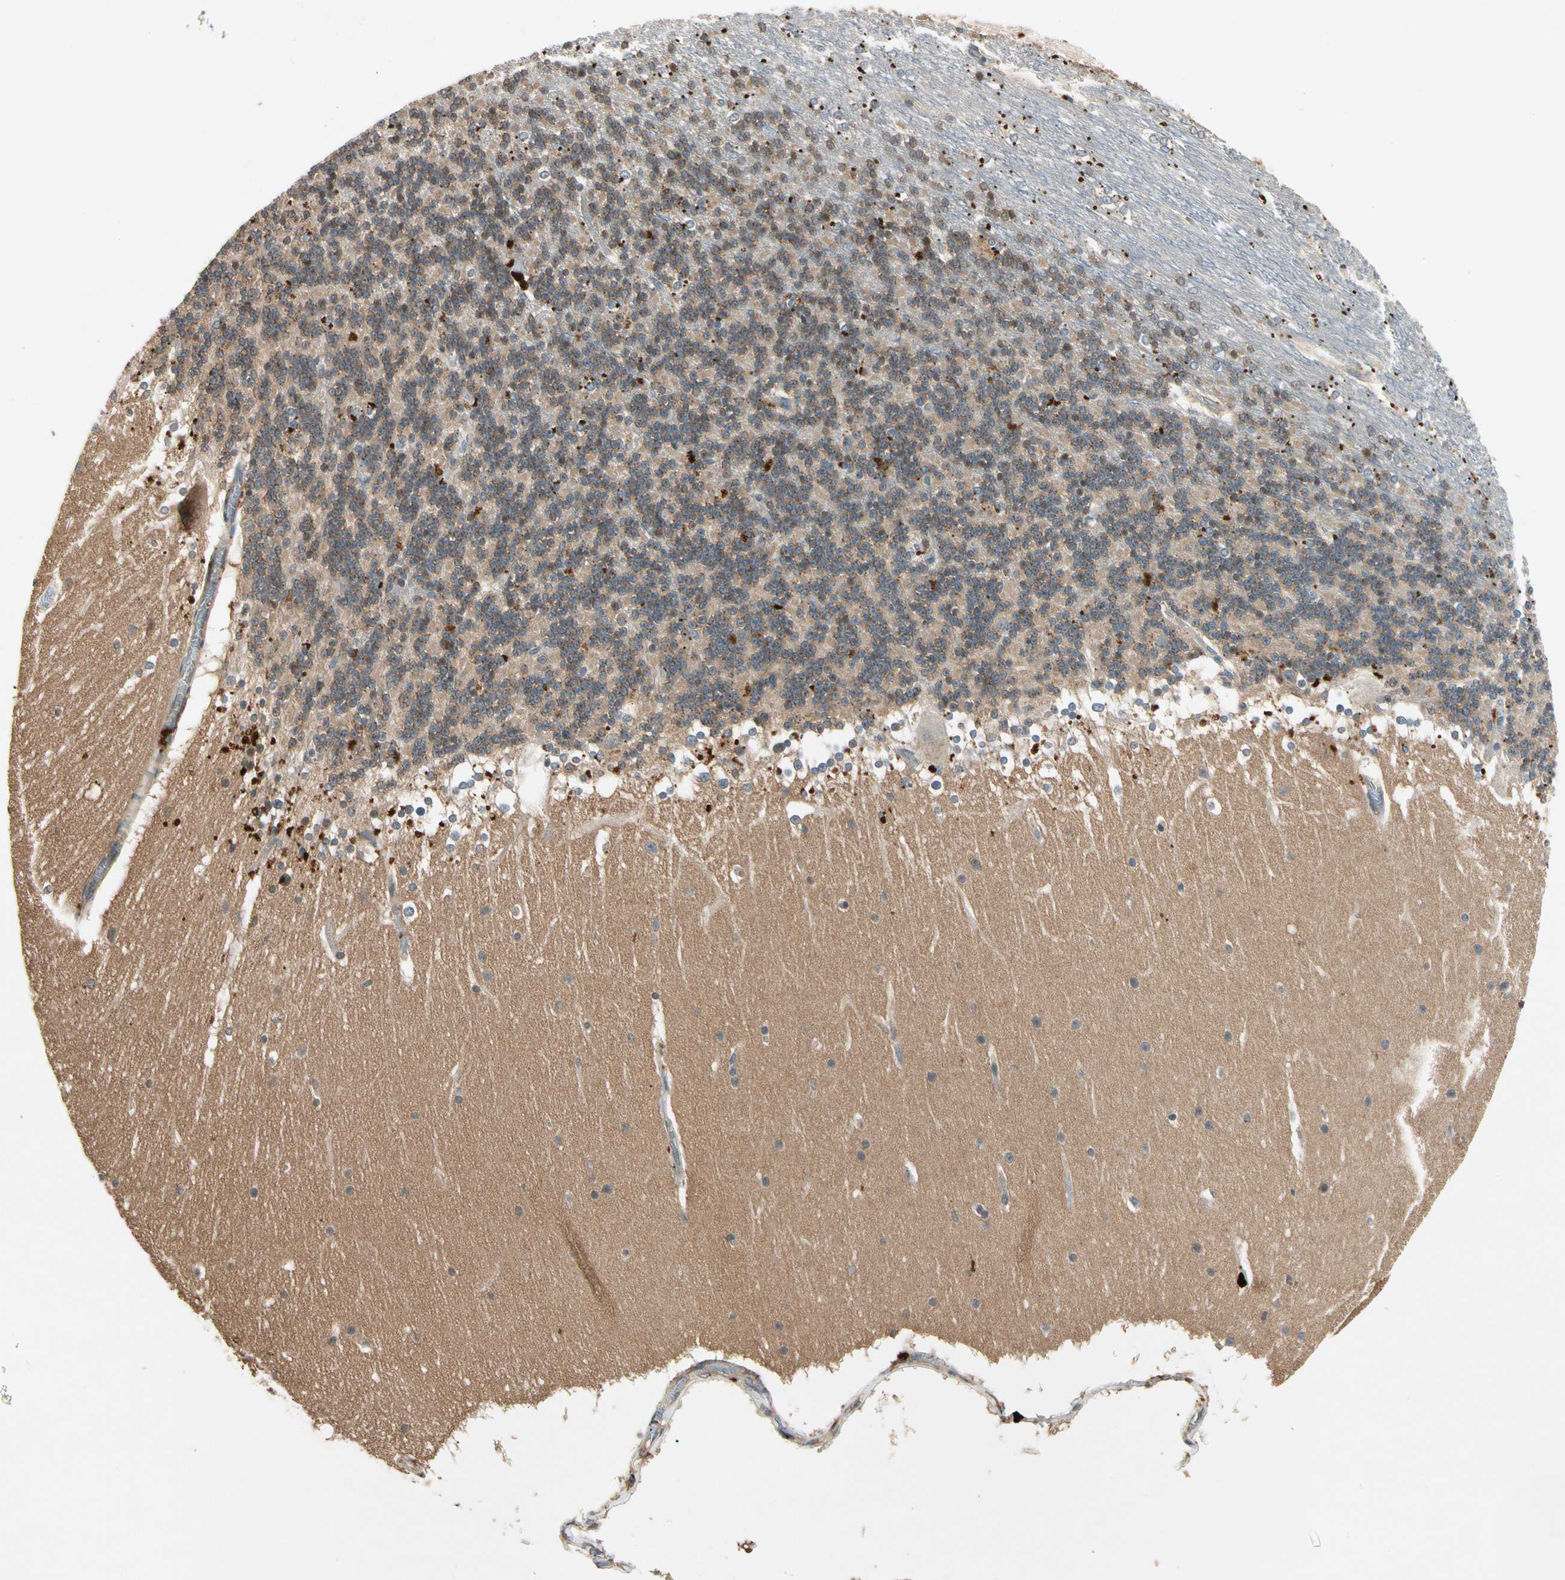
{"staining": {"intensity": "negative", "quantity": "none", "location": "none"}, "tissue": "cerebellum", "cell_type": "Cells in granular layer", "image_type": "normal", "snomed": [{"axis": "morphology", "description": "Normal tissue, NOS"}, {"axis": "topography", "description": "Cerebellum"}], "caption": "The micrograph exhibits no significant positivity in cells in granular layer of cerebellum. (IHC, brightfield microscopy, high magnification).", "gene": "ROCK2", "patient": {"sex": "female", "age": 19}}